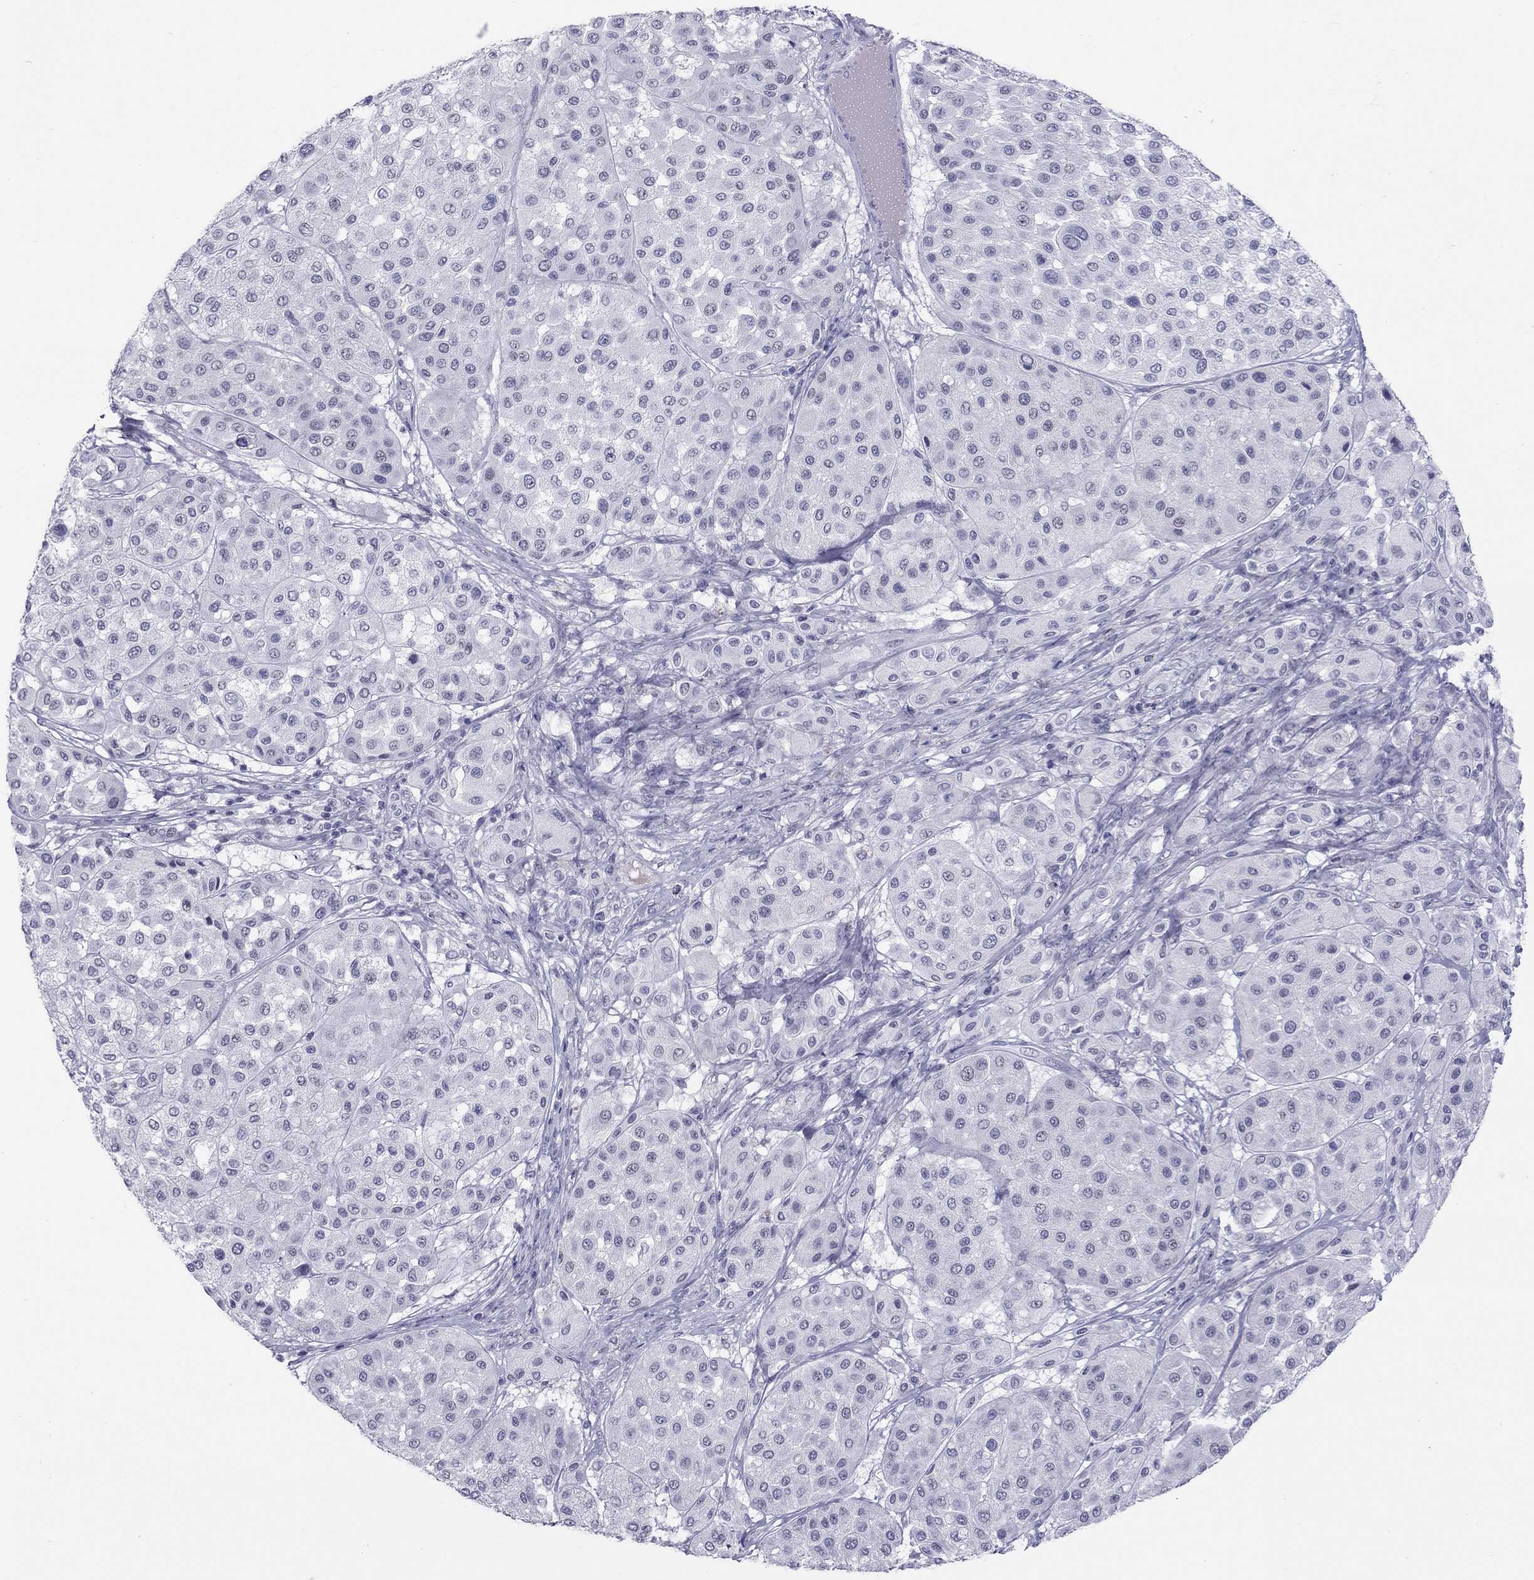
{"staining": {"intensity": "negative", "quantity": "none", "location": "none"}, "tissue": "melanoma", "cell_type": "Tumor cells", "image_type": "cancer", "snomed": [{"axis": "morphology", "description": "Malignant melanoma, Metastatic site"}, {"axis": "topography", "description": "Smooth muscle"}], "caption": "Immunohistochemistry (IHC) of malignant melanoma (metastatic site) exhibits no positivity in tumor cells. Nuclei are stained in blue.", "gene": "JHY", "patient": {"sex": "male", "age": 41}}